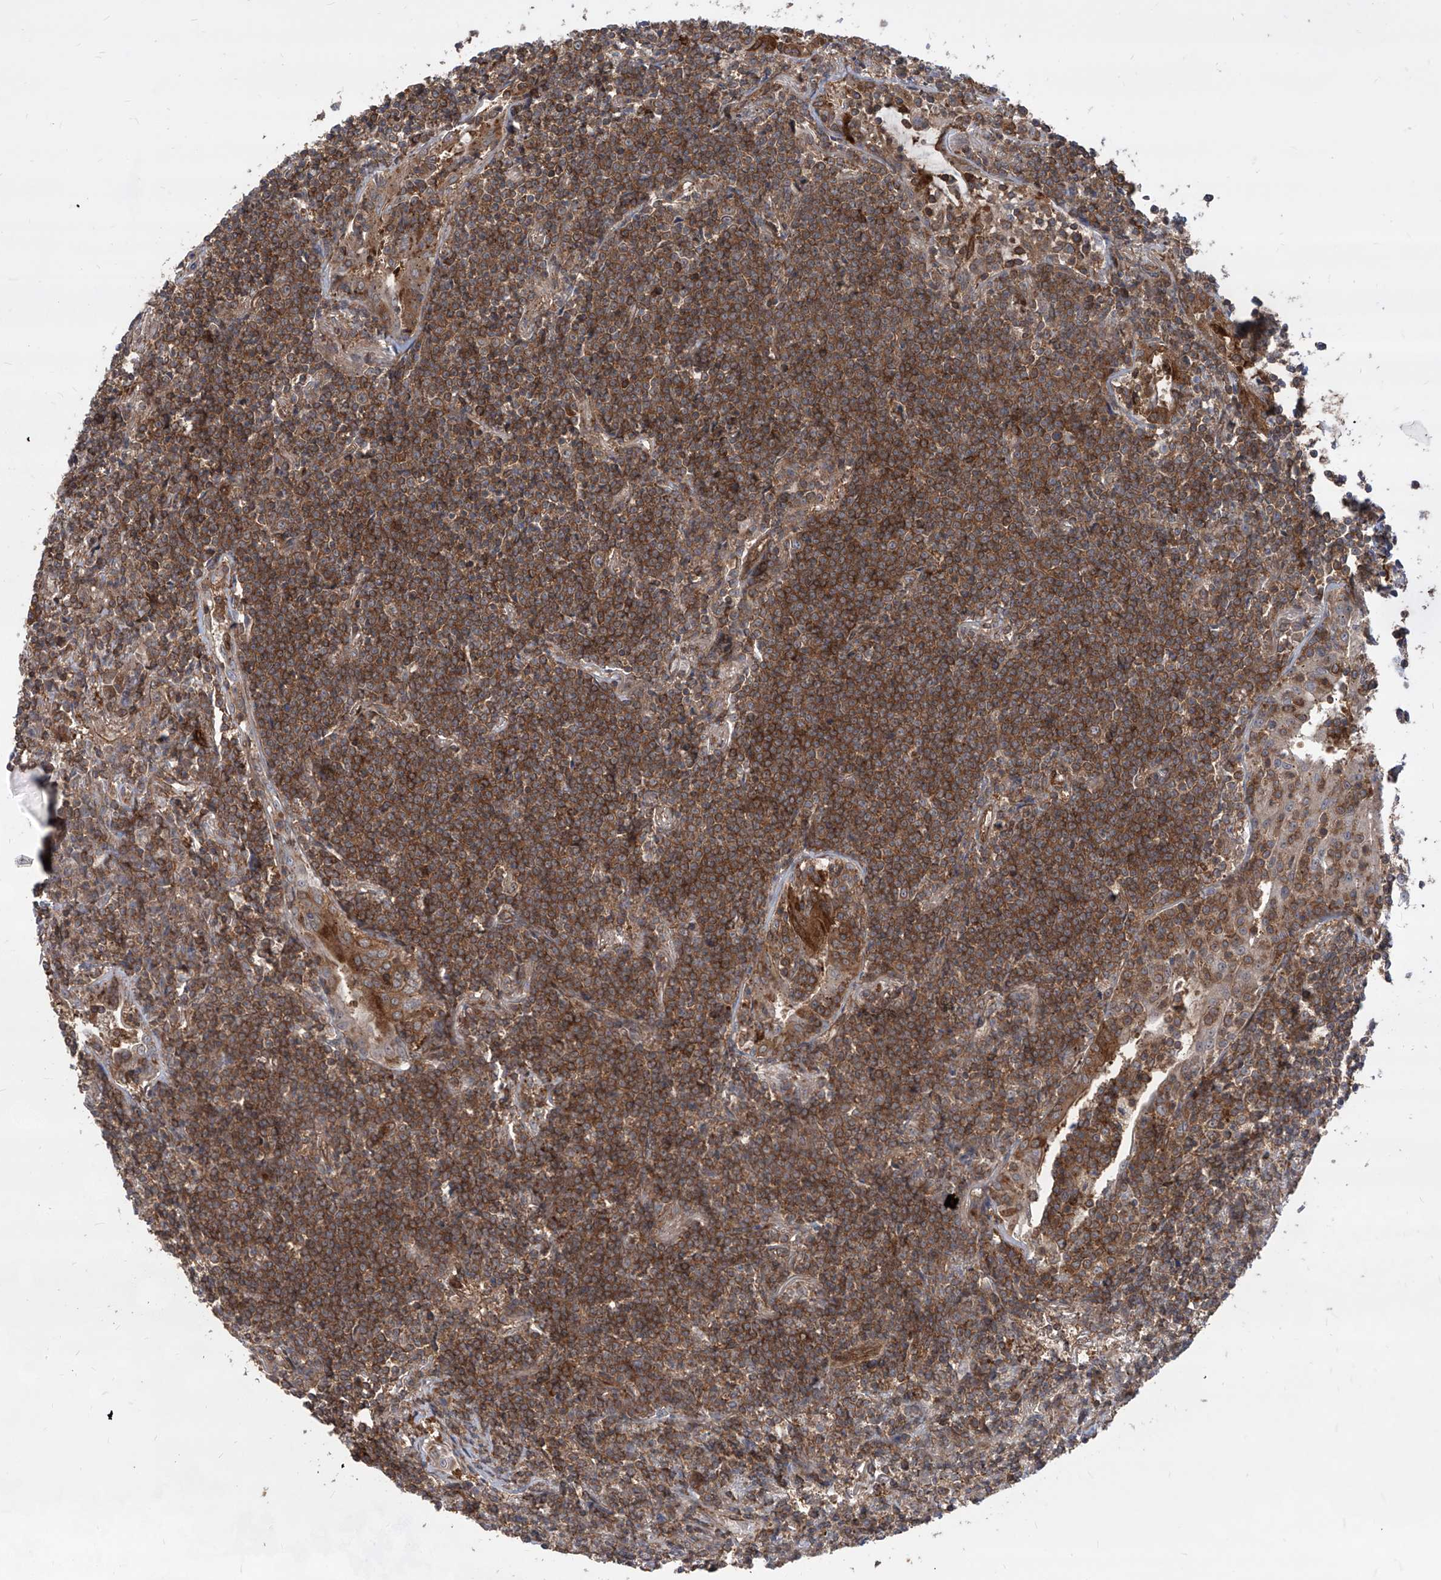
{"staining": {"intensity": "strong", "quantity": ">75%", "location": "cytoplasmic/membranous"}, "tissue": "lymphoma", "cell_type": "Tumor cells", "image_type": "cancer", "snomed": [{"axis": "morphology", "description": "Malignant lymphoma, non-Hodgkin's type, Low grade"}, {"axis": "topography", "description": "Lung"}], "caption": "This is an image of IHC staining of lymphoma, which shows strong expression in the cytoplasmic/membranous of tumor cells.", "gene": "MAGED2", "patient": {"sex": "female", "age": 71}}